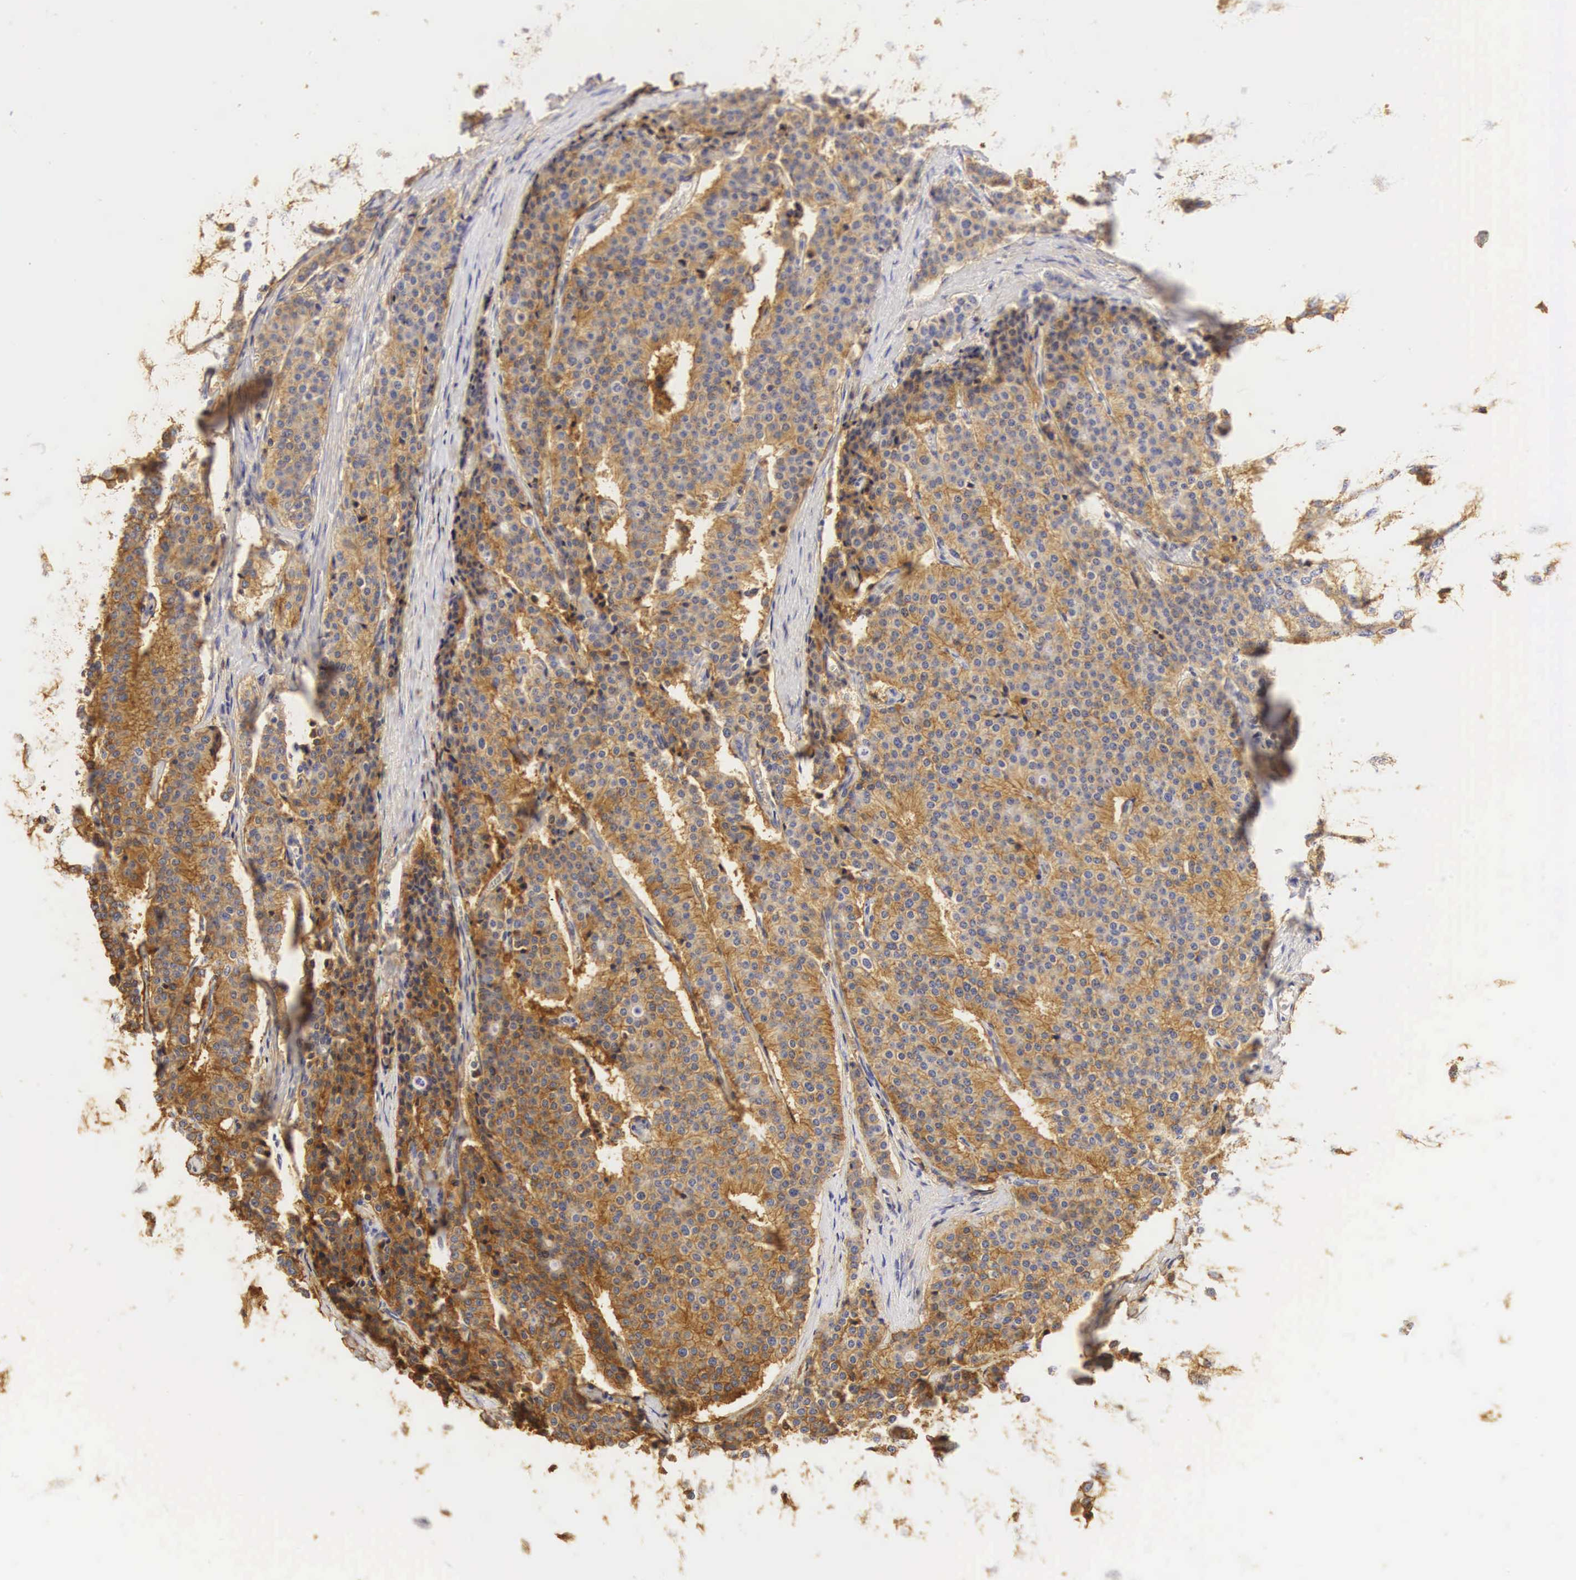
{"staining": {"intensity": "moderate", "quantity": ">75%", "location": "cytoplasmic/membranous"}, "tissue": "carcinoid", "cell_type": "Tumor cells", "image_type": "cancer", "snomed": [{"axis": "morphology", "description": "Carcinoid, malignant, NOS"}, {"axis": "topography", "description": "Small intestine"}], "caption": "Brown immunohistochemical staining in human carcinoid reveals moderate cytoplasmic/membranous positivity in approximately >75% of tumor cells.", "gene": "CD99", "patient": {"sex": "male", "age": 63}}